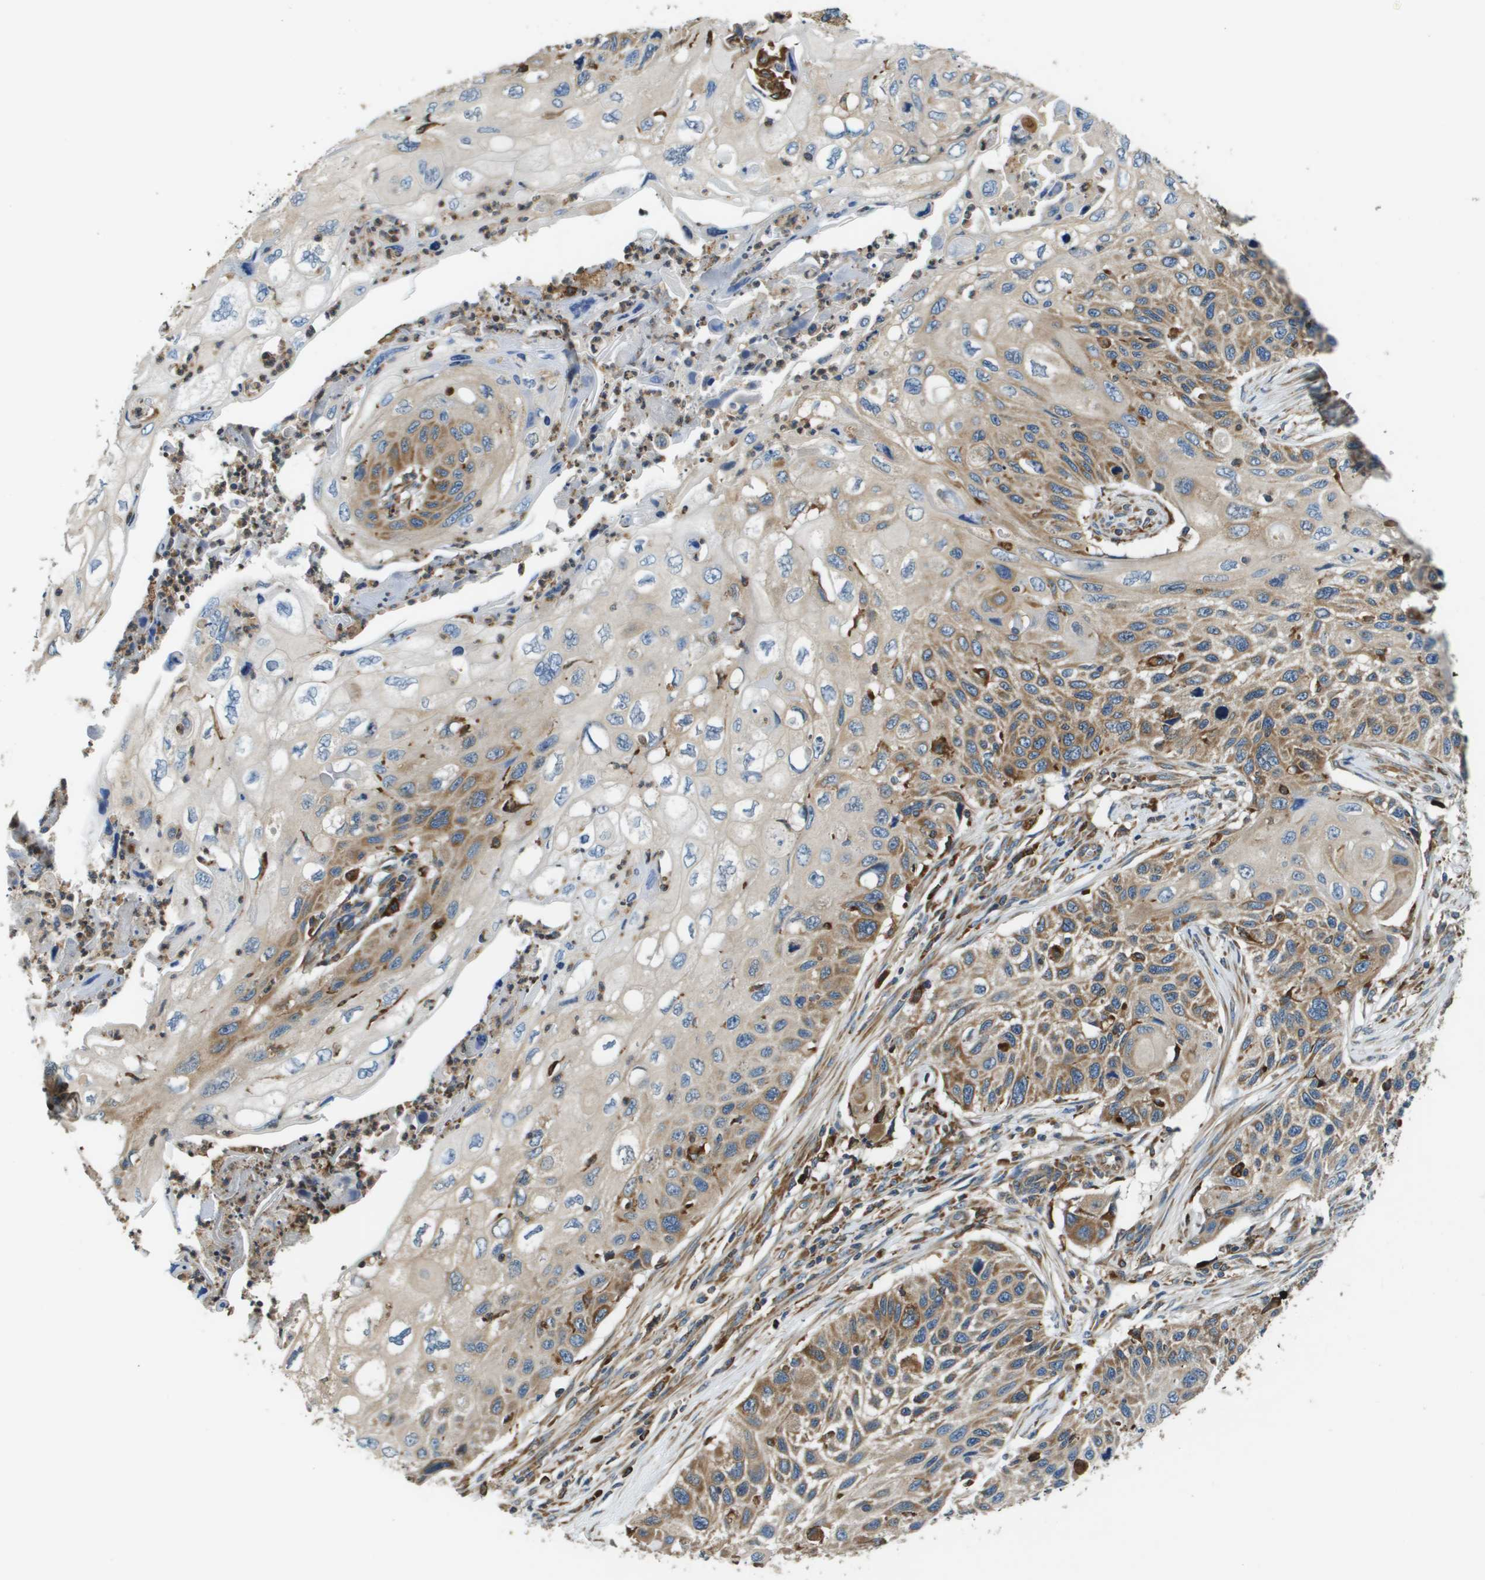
{"staining": {"intensity": "moderate", "quantity": "25%-75%", "location": "cytoplasmic/membranous"}, "tissue": "cervical cancer", "cell_type": "Tumor cells", "image_type": "cancer", "snomed": [{"axis": "morphology", "description": "Squamous cell carcinoma, NOS"}, {"axis": "topography", "description": "Cervix"}], "caption": "High-magnification brightfield microscopy of squamous cell carcinoma (cervical) stained with DAB (brown) and counterstained with hematoxylin (blue). tumor cells exhibit moderate cytoplasmic/membranous positivity is appreciated in approximately25%-75% of cells. The protein is stained brown, and the nuclei are stained in blue (DAB IHC with brightfield microscopy, high magnification).", "gene": "CNPY3", "patient": {"sex": "female", "age": 70}}